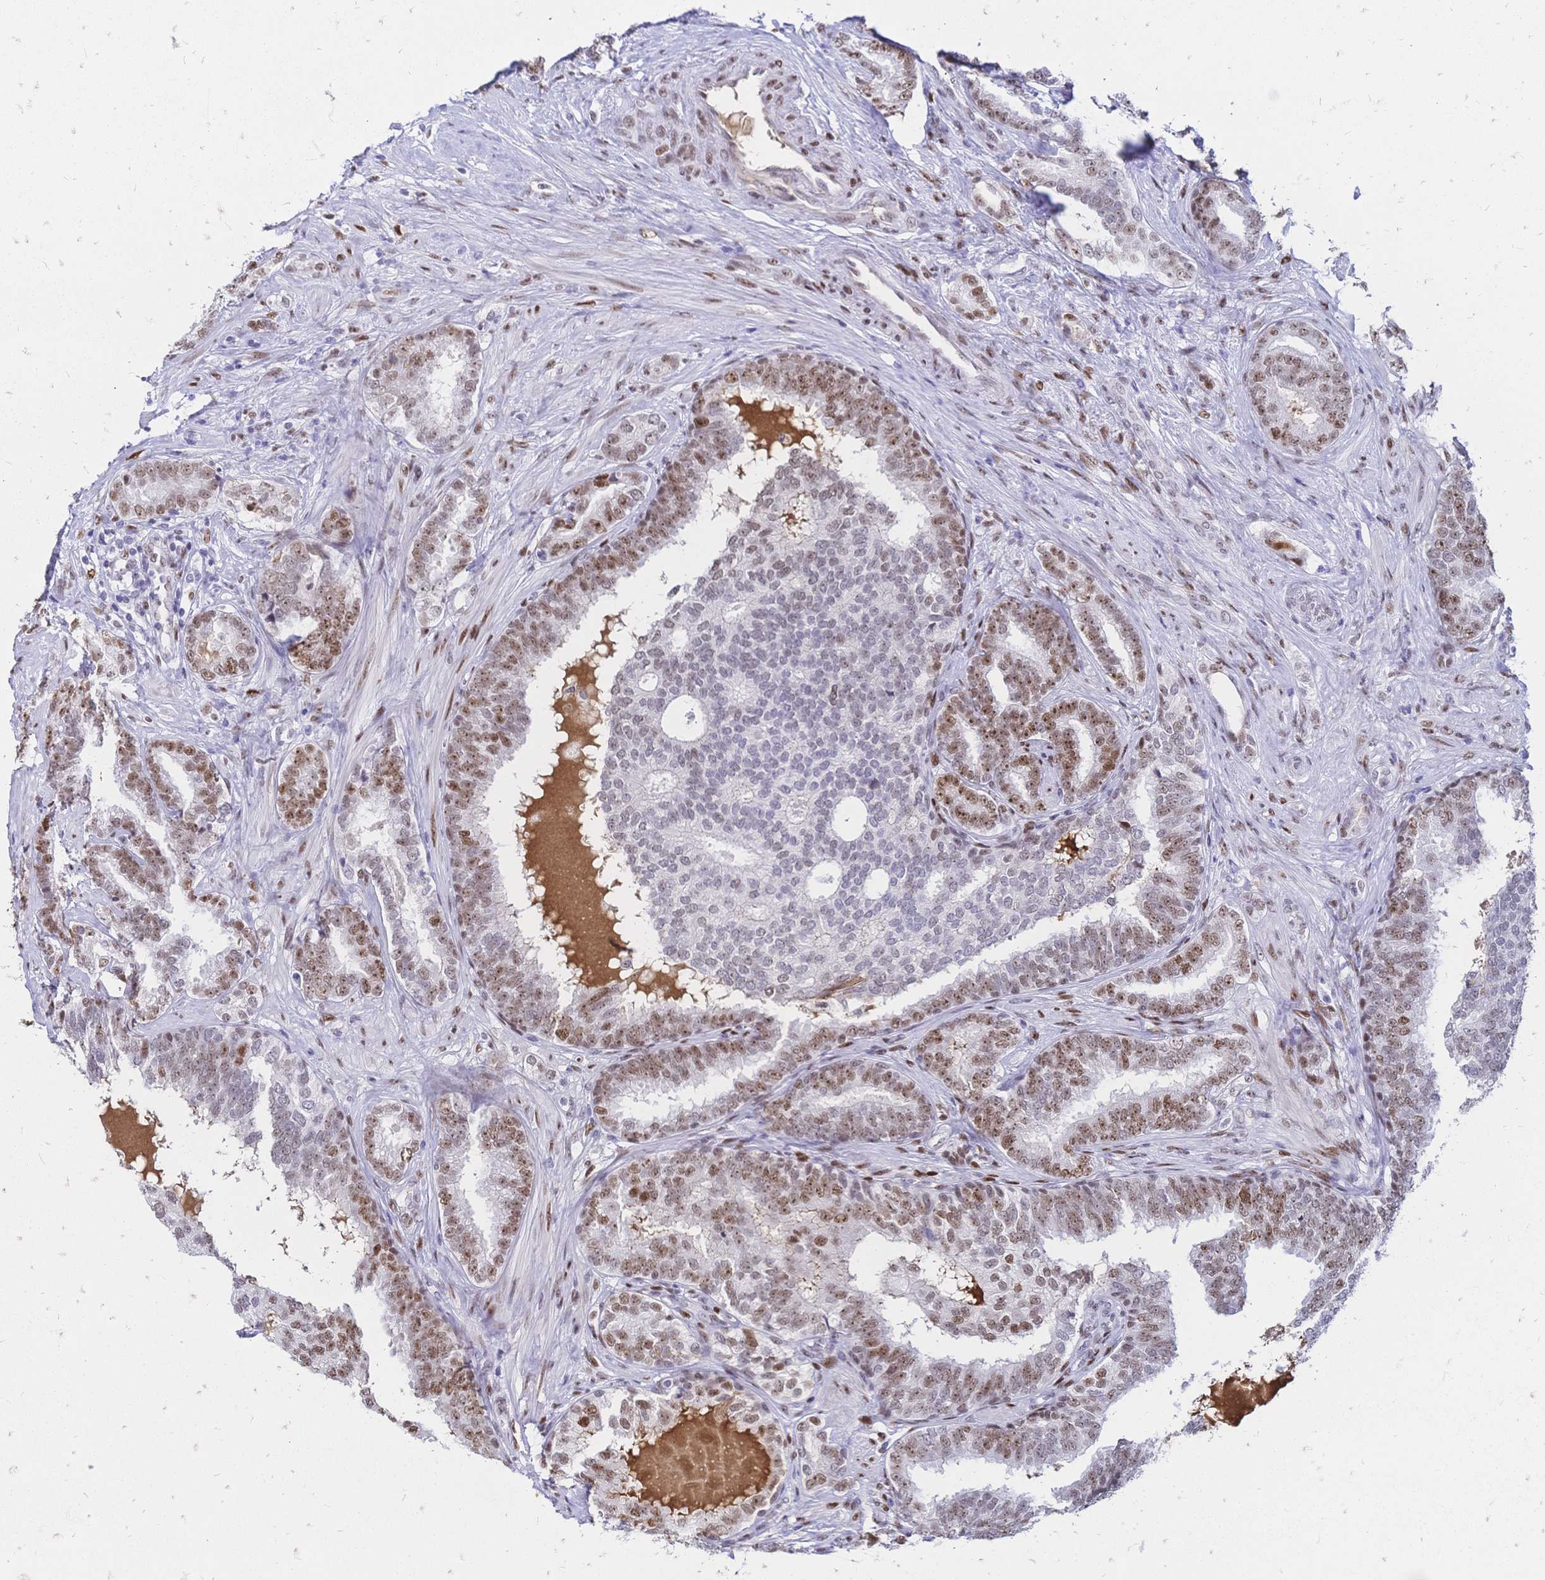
{"staining": {"intensity": "moderate", "quantity": "25%-75%", "location": "nuclear"}, "tissue": "prostate cancer", "cell_type": "Tumor cells", "image_type": "cancer", "snomed": [{"axis": "morphology", "description": "Adenocarcinoma, High grade"}, {"axis": "topography", "description": "Prostate"}], "caption": "Immunohistochemistry (IHC) image of human prostate cancer (high-grade adenocarcinoma) stained for a protein (brown), which reveals medium levels of moderate nuclear positivity in about 25%-75% of tumor cells.", "gene": "NFIC", "patient": {"sex": "male", "age": 72}}